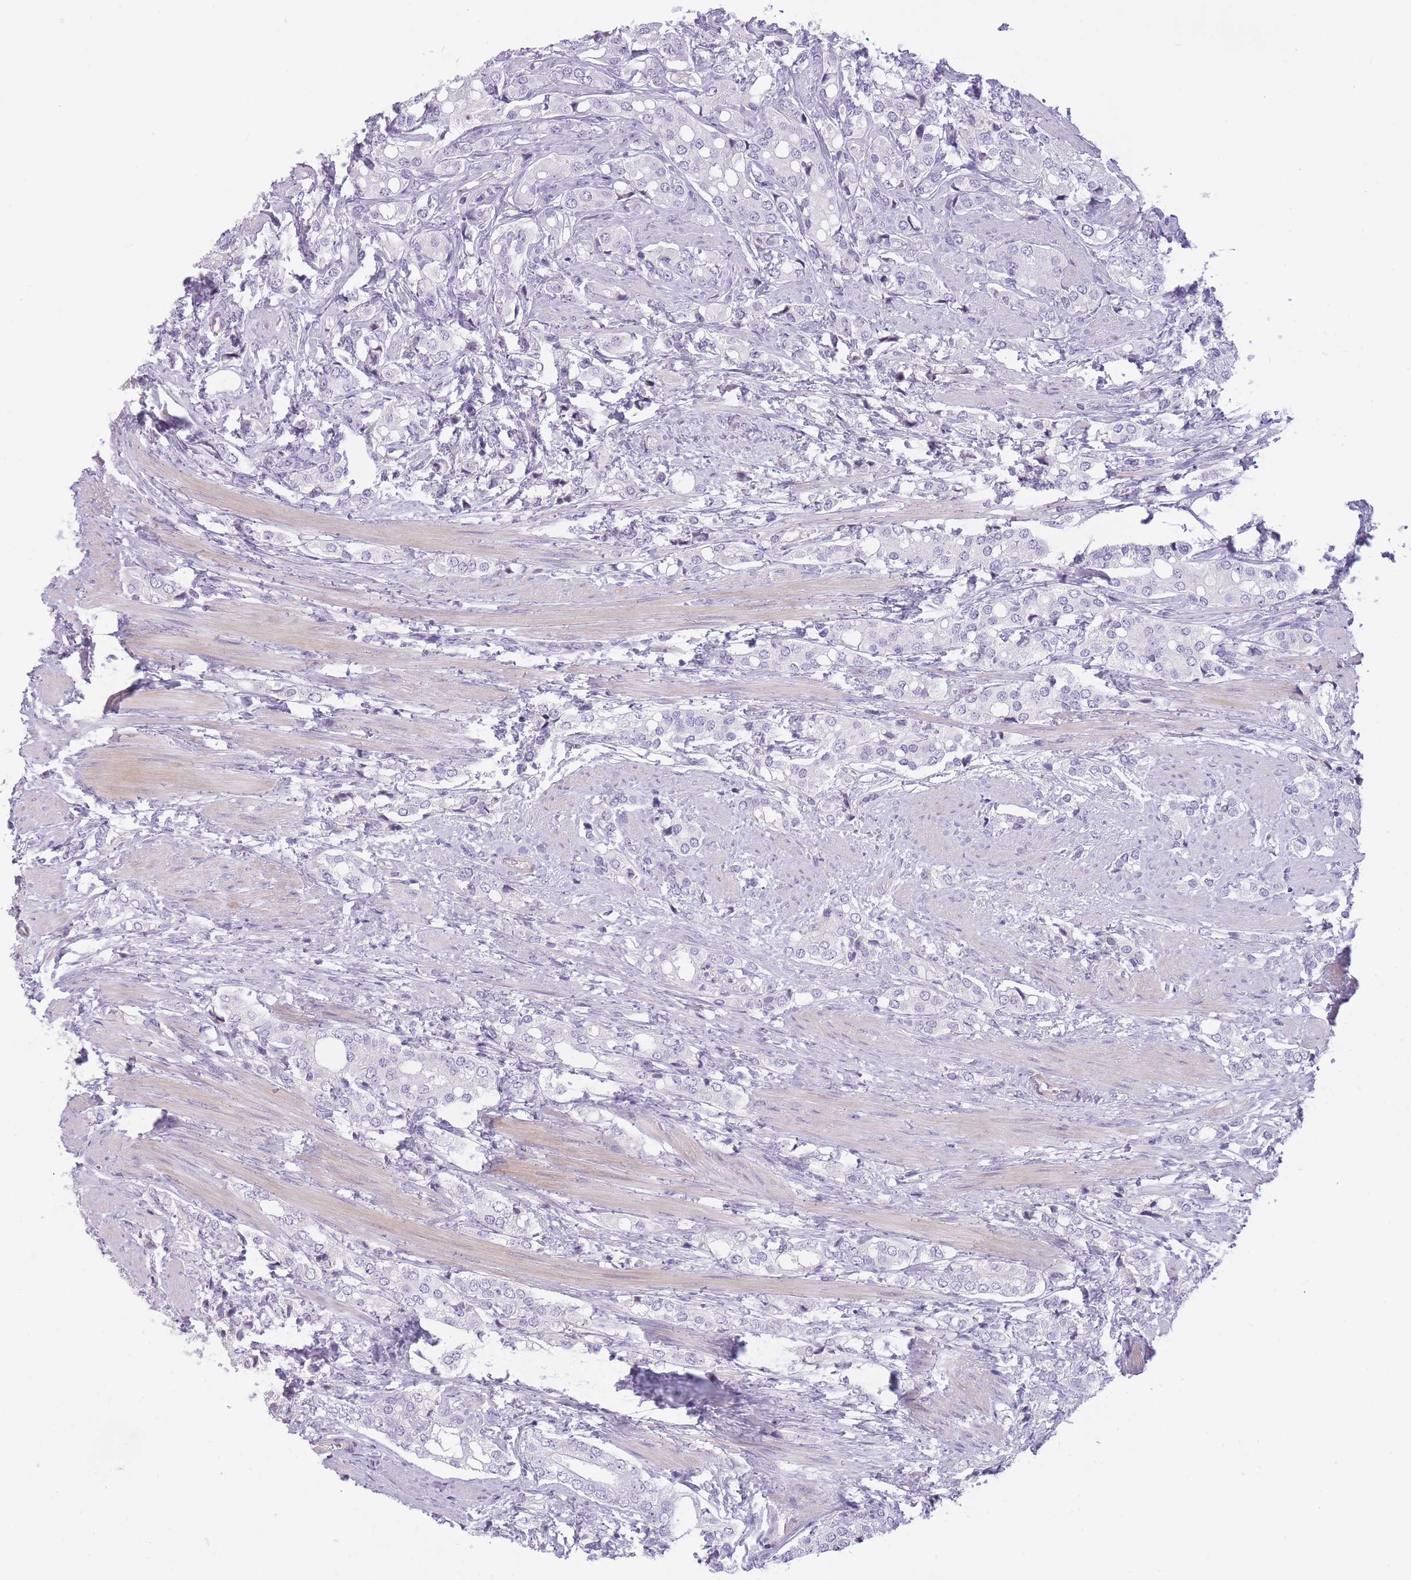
{"staining": {"intensity": "negative", "quantity": "none", "location": "none"}, "tissue": "prostate cancer", "cell_type": "Tumor cells", "image_type": "cancer", "snomed": [{"axis": "morphology", "description": "Adenocarcinoma, High grade"}, {"axis": "topography", "description": "Prostate"}], "caption": "IHC image of high-grade adenocarcinoma (prostate) stained for a protein (brown), which exhibits no staining in tumor cells. (DAB (3,3'-diaminobenzidine) IHC, high magnification).", "gene": "GGT1", "patient": {"sex": "male", "age": 71}}